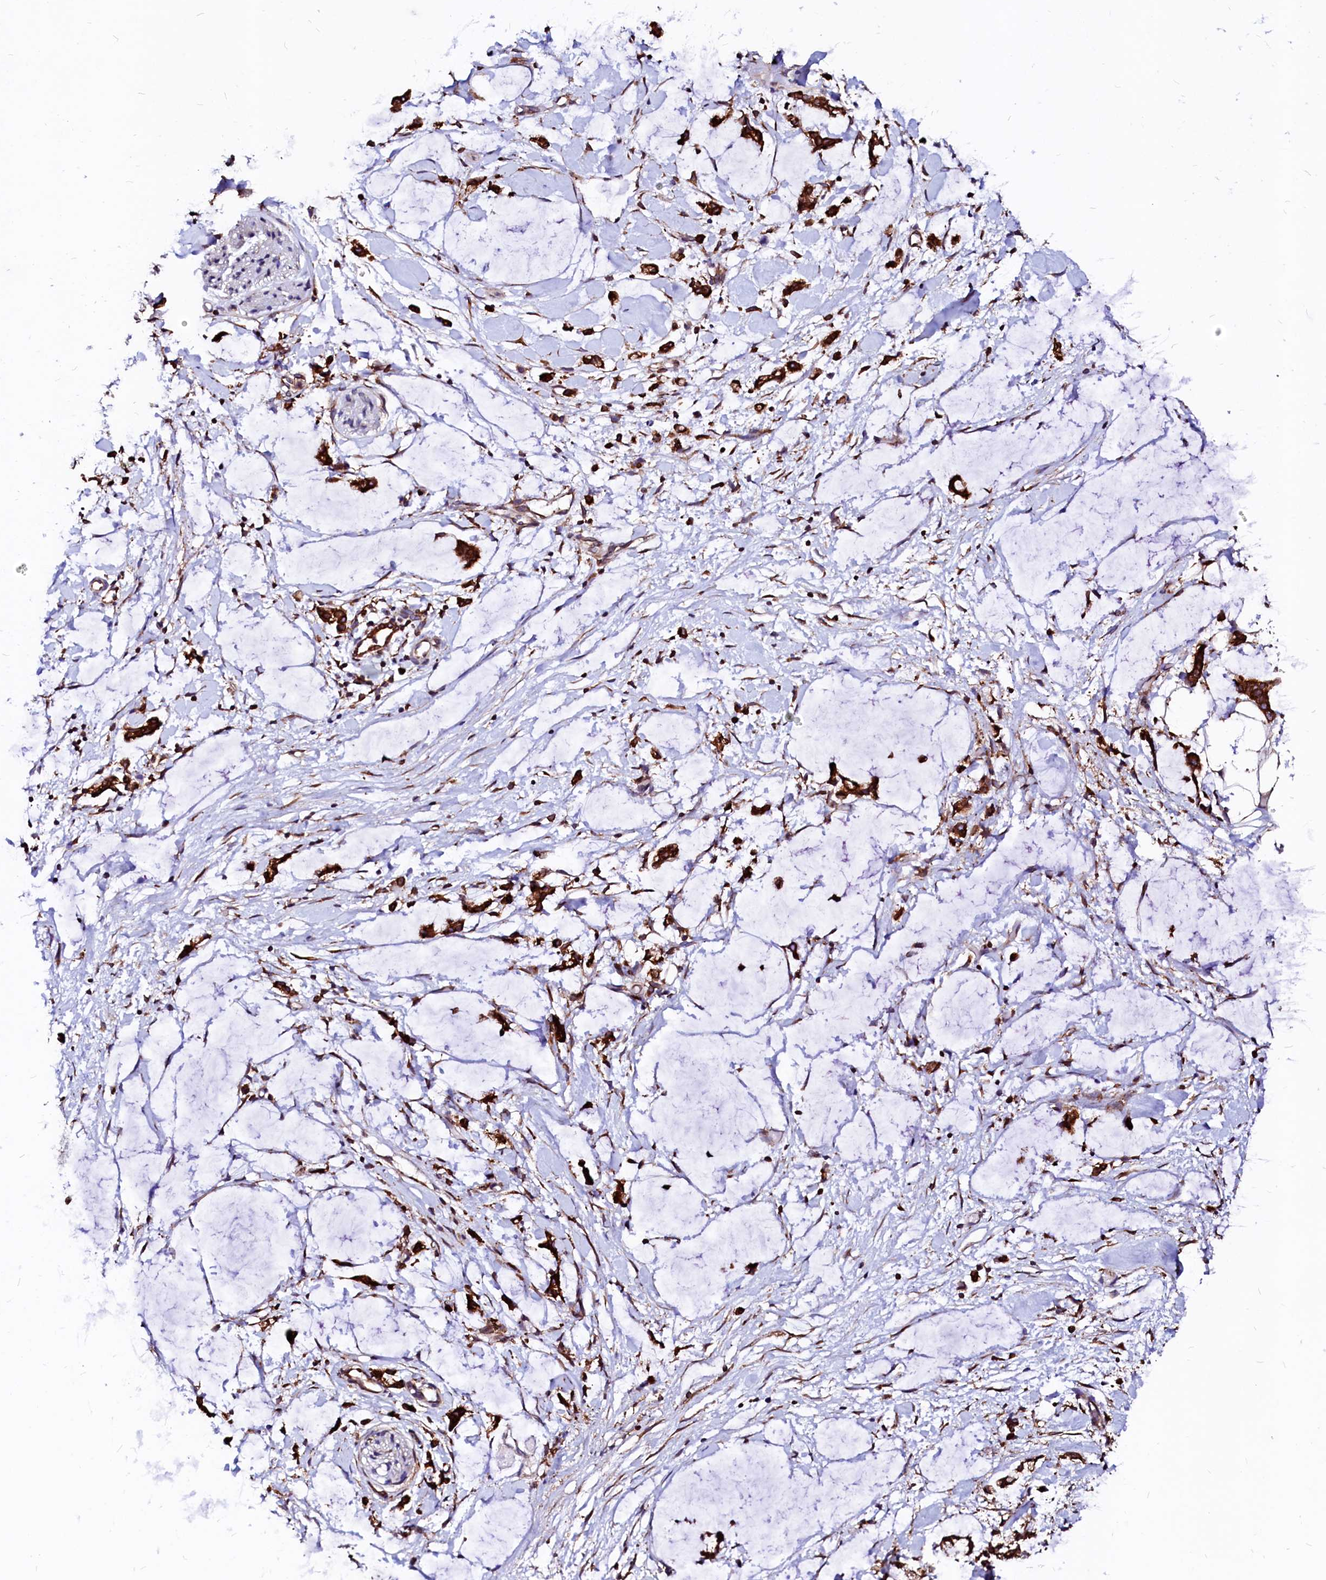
{"staining": {"intensity": "moderate", "quantity": "25%-75%", "location": "cytoplasmic/membranous"}, "tissue": "adipose tissue", "cell_type": "Adipocytes", "image_type": "normal", "snomed": [{"axis": "morphology", "description": "Normal tissue, NOS"}, {"axis": "morphology", "description": "Adenocarcinoma, NOS"}, {"axis": "topography", "description": "Colon"}, {"axis": "topography", "description": "Peripheral nerve tissue"}], "caption": "This is a micrograph of immunohistochemistry (IHC) staining of normal adipose tissue, which shows moderate staining in the cytoplasmic/membranous of adipocytes.", "gene": "DERL1", "patient": {"sex": "male", "age": 14}}